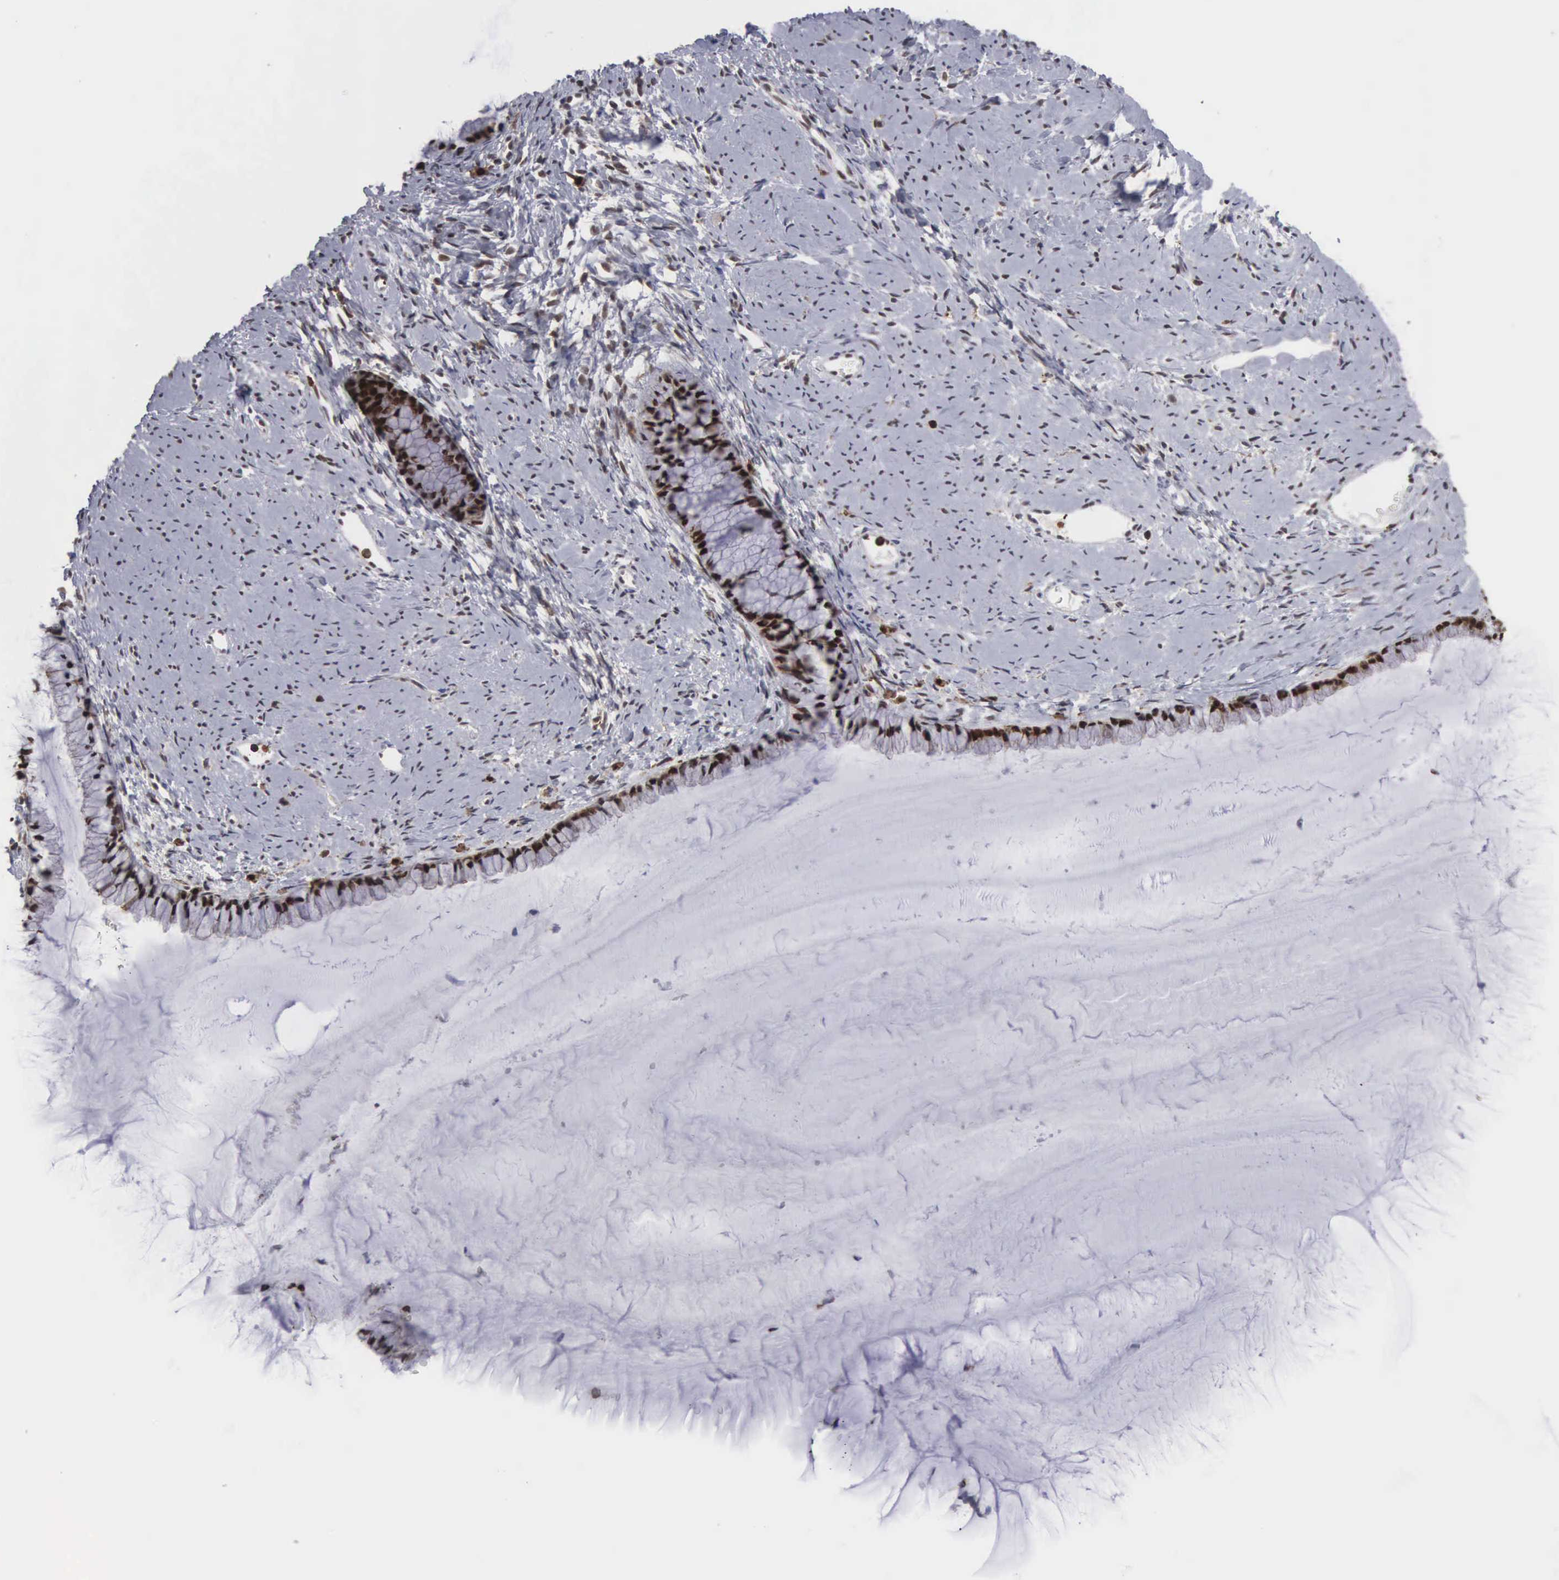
{"staining": {"intensity": "strong", "quantity": ">75%", "location": "nuclear"}, "tissue": "cervix", "cell_type": "Glandular cells", "image_type": "normal", "snomed": [{"axis": "morphology", "description": "Normal tissue, NOS"}, {"axis": "topography", "description": "Cervix"}], "caption": "Immunohistochemical staining of unremarkable human cervix exhibits strong nuclear protein positivity in approximately >75% of glandular cells. (DAB IHC, brown staining for protein, blue staining for nuclei).", "gene": "TRMT5", "patient": {"sex": "female", "age": 82}}